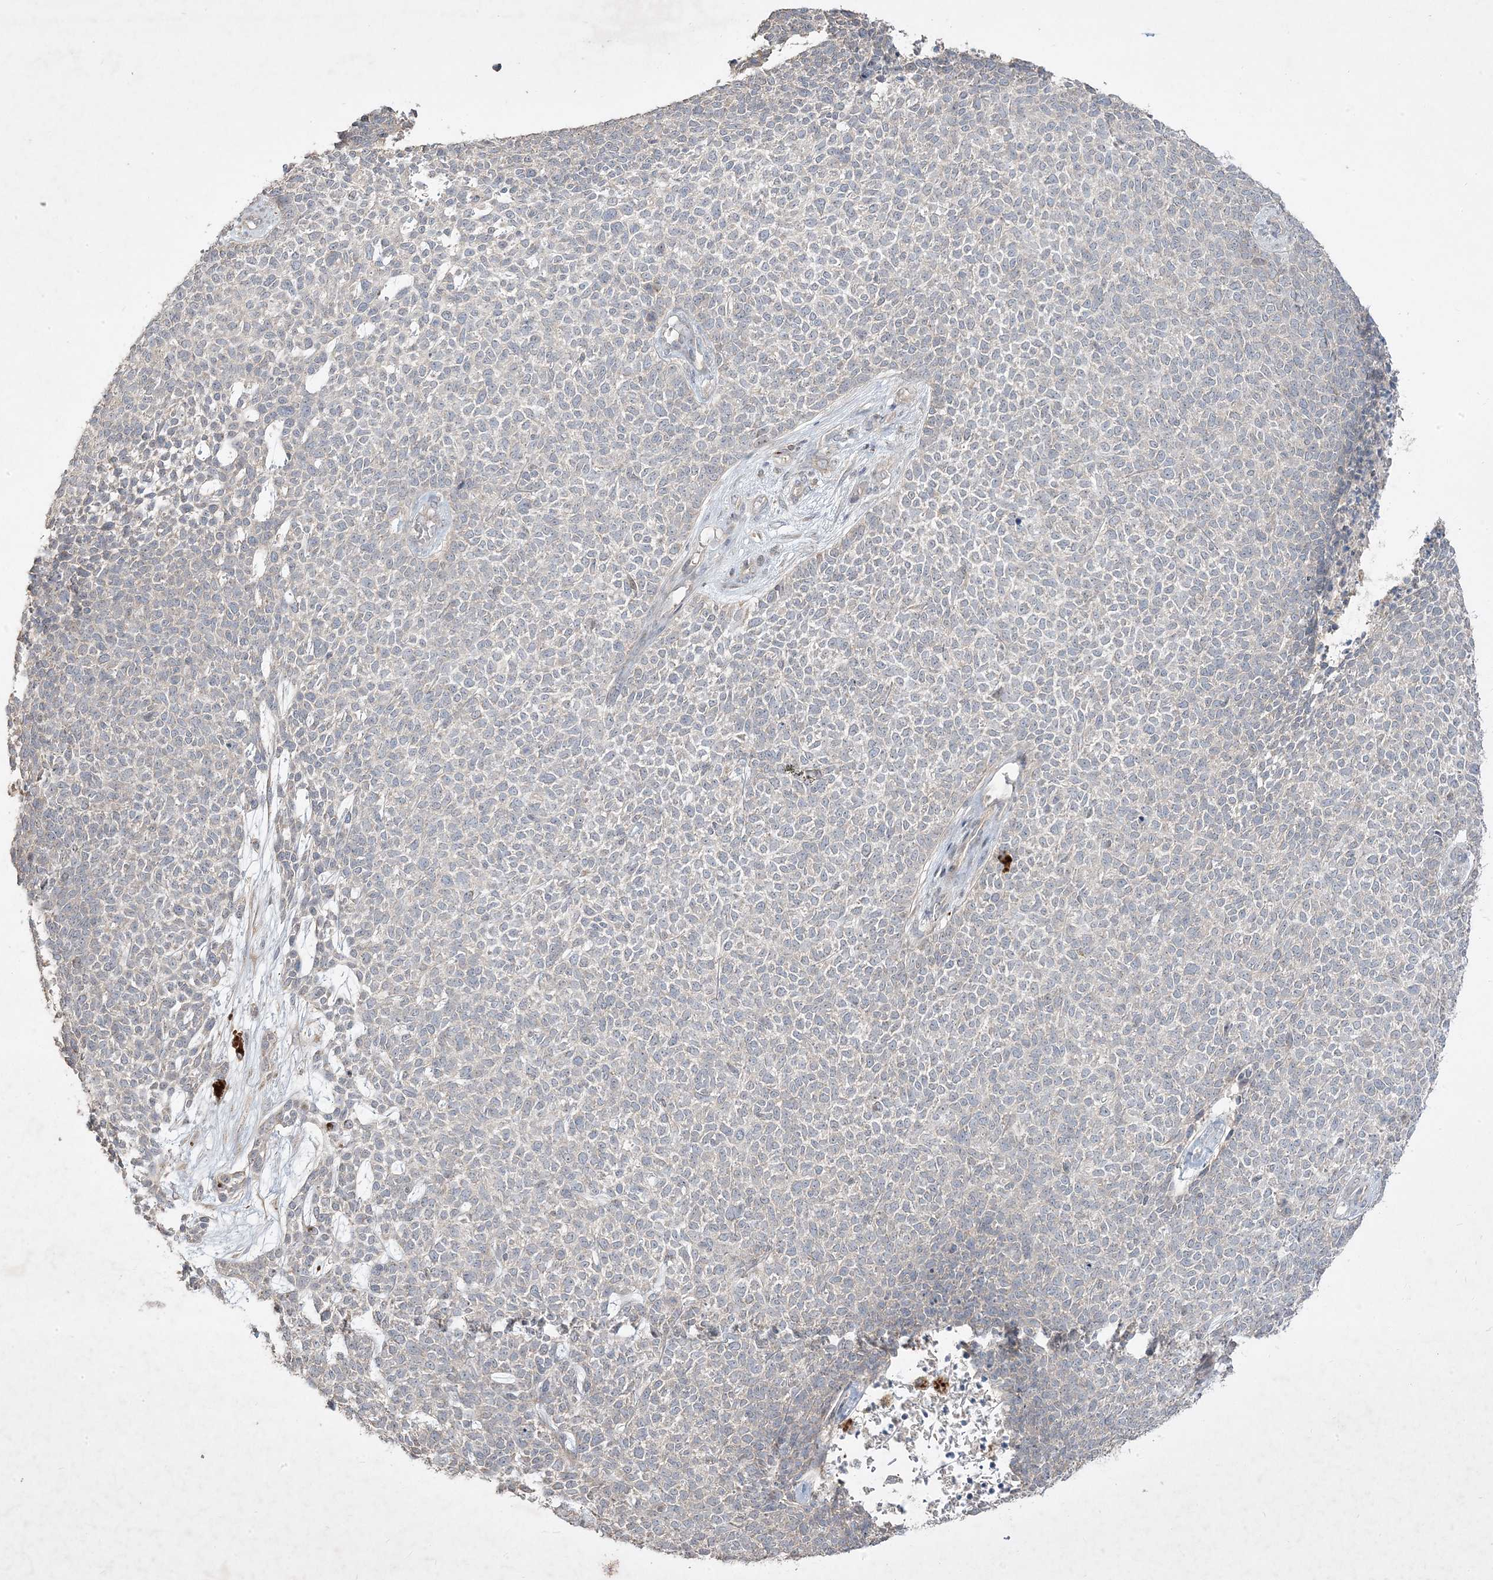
{"staining": {"intensity": "negative", "quantity": "none", "location": "none"}, "tissue": "skin cancer", "cell_type": "Tumor cells", "image_type": "cancer", "snomed": [{"axis": "morphology", "description": "Basal cell carcinoma"}, {"axis": "topography", "description": "Skin"}], "caption": "High magnification brightfield microscopy of skin cancer (basal cell carcinoma) stained with DAB (3,3'-diaminobenzidine) (brown) and counterstained with hematoxylin (blue): tumor cells show no significant expression. The staining was performed using DAB to visualize the protein expression in brown, while the nuclei were stained in blue with hematoxylin (Magnification: 20x).", "gene": "RGL4", "patient": {"sex": "female", "age": 84}}